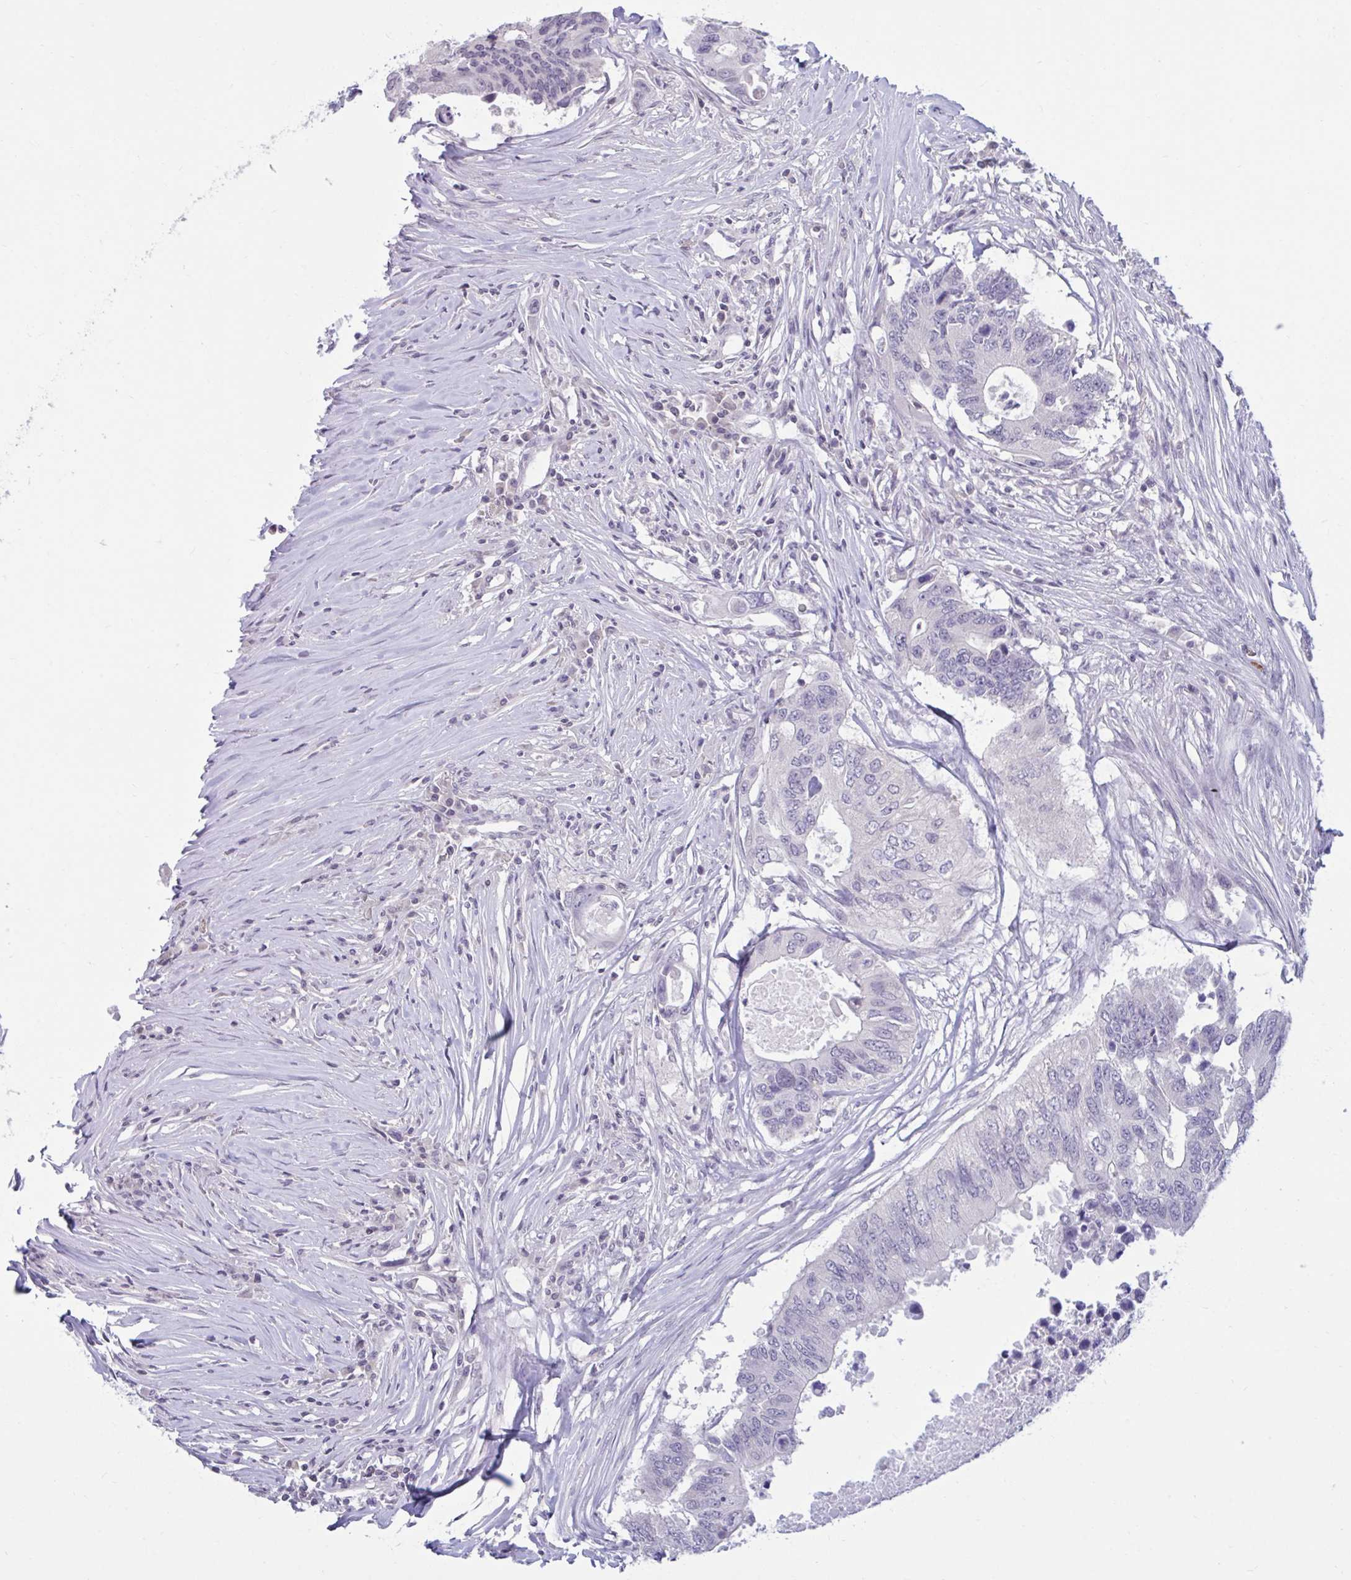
{"staining": {"intensity": "negative", "quantity": "none", "location": "none"}, "tissue": "colorectal cancer", "cell_type": "Tumor cells", "image_type": "cancer", "snomed": [{"axis": "morphology", "description": "Adenocarcinoma, NOS"}, {"axis": "topography", "description": "Colon"}], "caption": "There is no significant staining in tumor cells of colorectal cancer.", "gene": "ARPP19", "patient": {"sex": "male", "age": 71}}